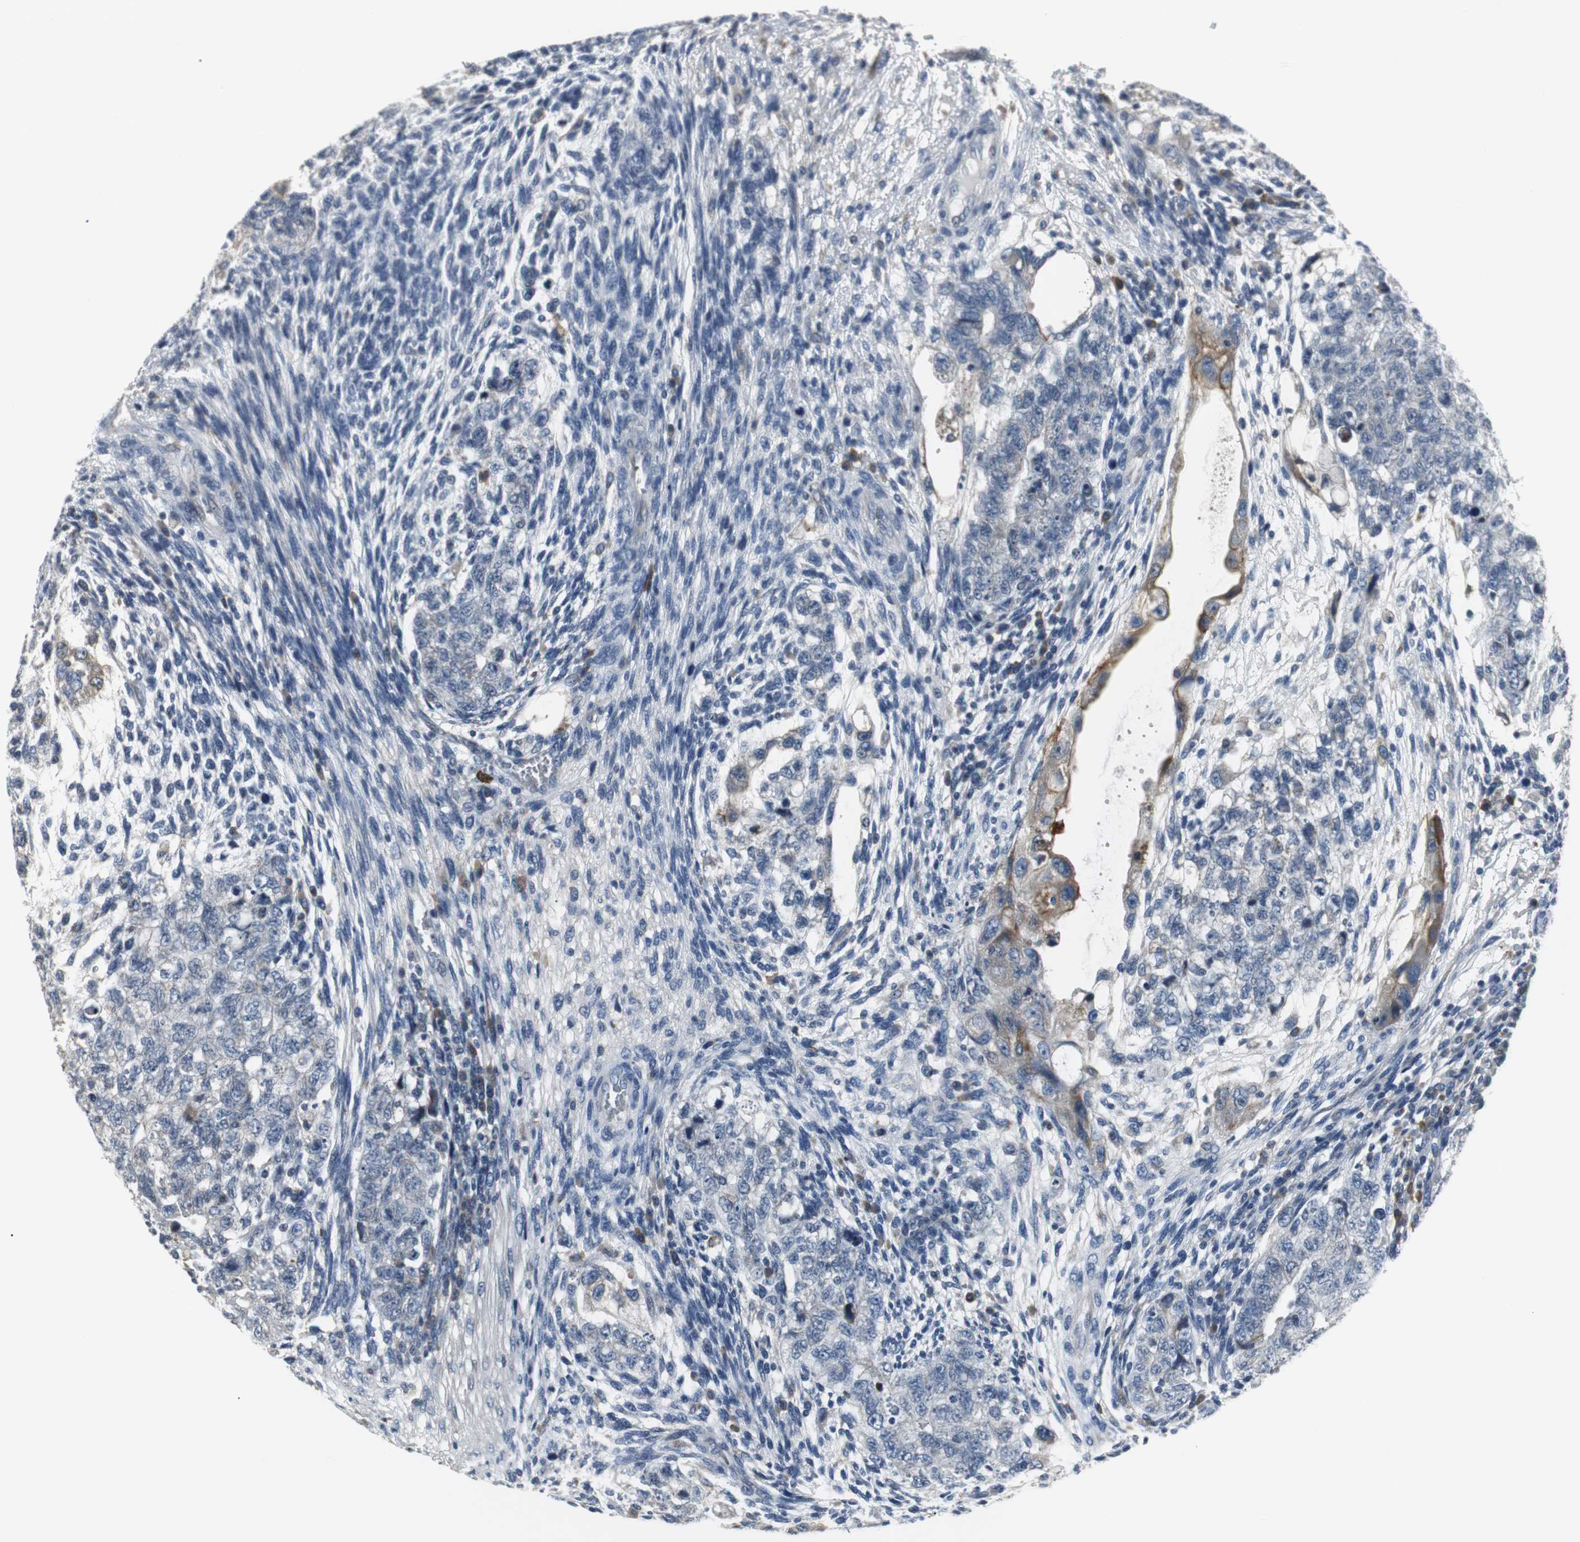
{"staining": {"intensity": "negative", "quantity": "none", "location": "none"}, "tissue": "testis cancer", "cell_type": "Tumor cells", "image_type": "cancer", "snomed": [{"axis": "morphology", "description": "Normal tissue, NOS"}, {"axis": "morphology", "description": "Carcinoma, Embryonal, NOS"}, {"axis": "topography", "description": "Testis"}], "caption": "The micrograph displays no staining of tumor cells in testis cancer.", "gene": "SLC2A5", "patient": {"sex": "male", "age": 36}}